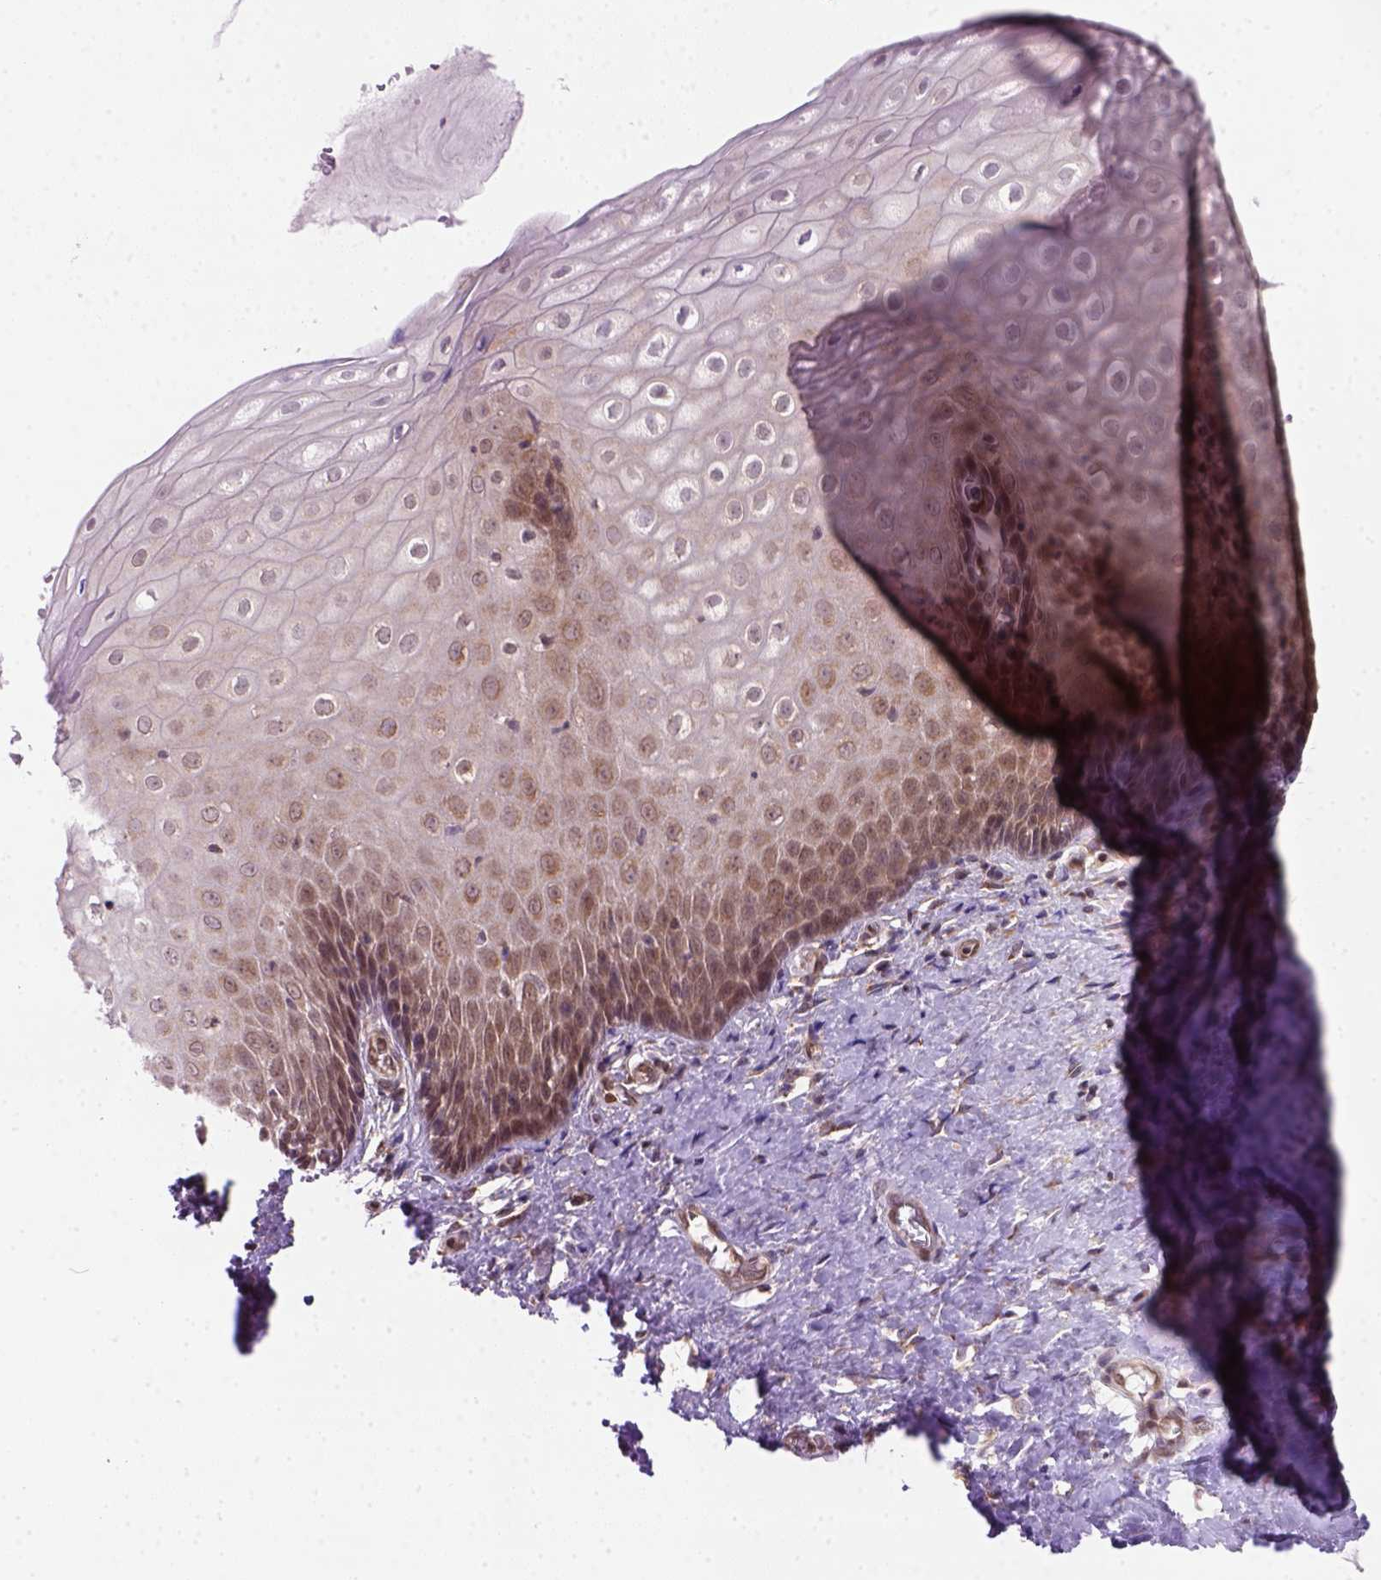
{"staining": {"intensity": "negative", "quantity": "none", "location": "none"}, "tissue": "cervix", "cell_type": "Glandular cells", "image_type": "normal", "snomed": [{"axis": "morphology", "description": "Normal tissue, NOS"}, {"axis": "topography", "description": "Cervix"}], "caption": "Immunohistochemical staining of unremarkable cervix shows no significant staining in glandular cells. Nuclei are stained in blue.", "gene": "MGMT", "patient": {"sex": "female", "age": 37}}